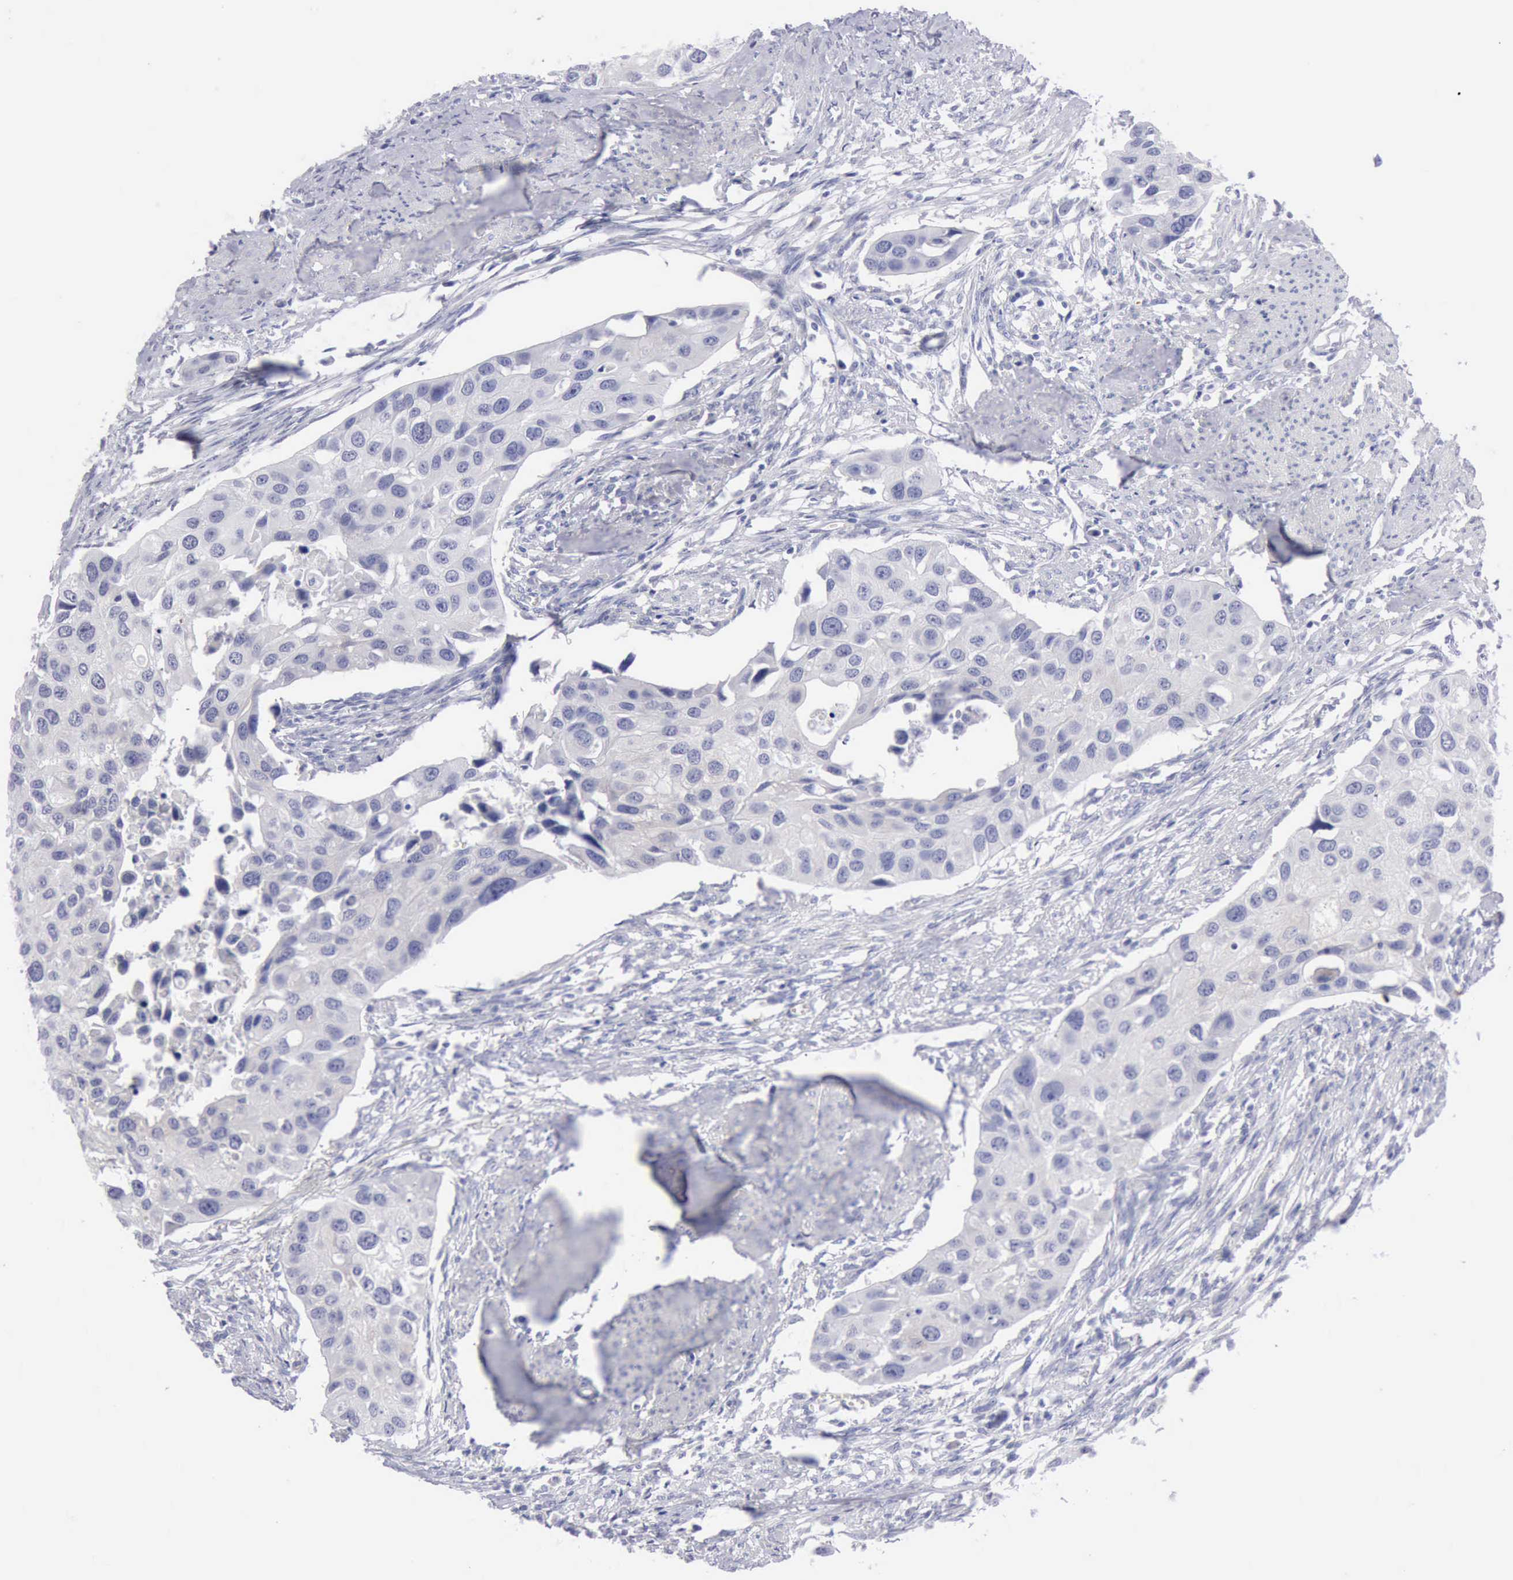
{"staining": {"intensity": "negative", "quantity": "none", "location": "none"}, "tissue": "urothelial cancer", "cell_type": "Tumor cells", "image_type": "cancer", "snomed": [{"axis": "morphology", "description": "Urothelial carcinoma, High grade"}, {"axis": "topography", "description": "Urinary bladder"}], "caption": "Tumor cells are negative for protein expression in human high-grade urothelial carcinoma.", "gene": "ANGEL1", "patient": {"sex": "male", "age": 55}}